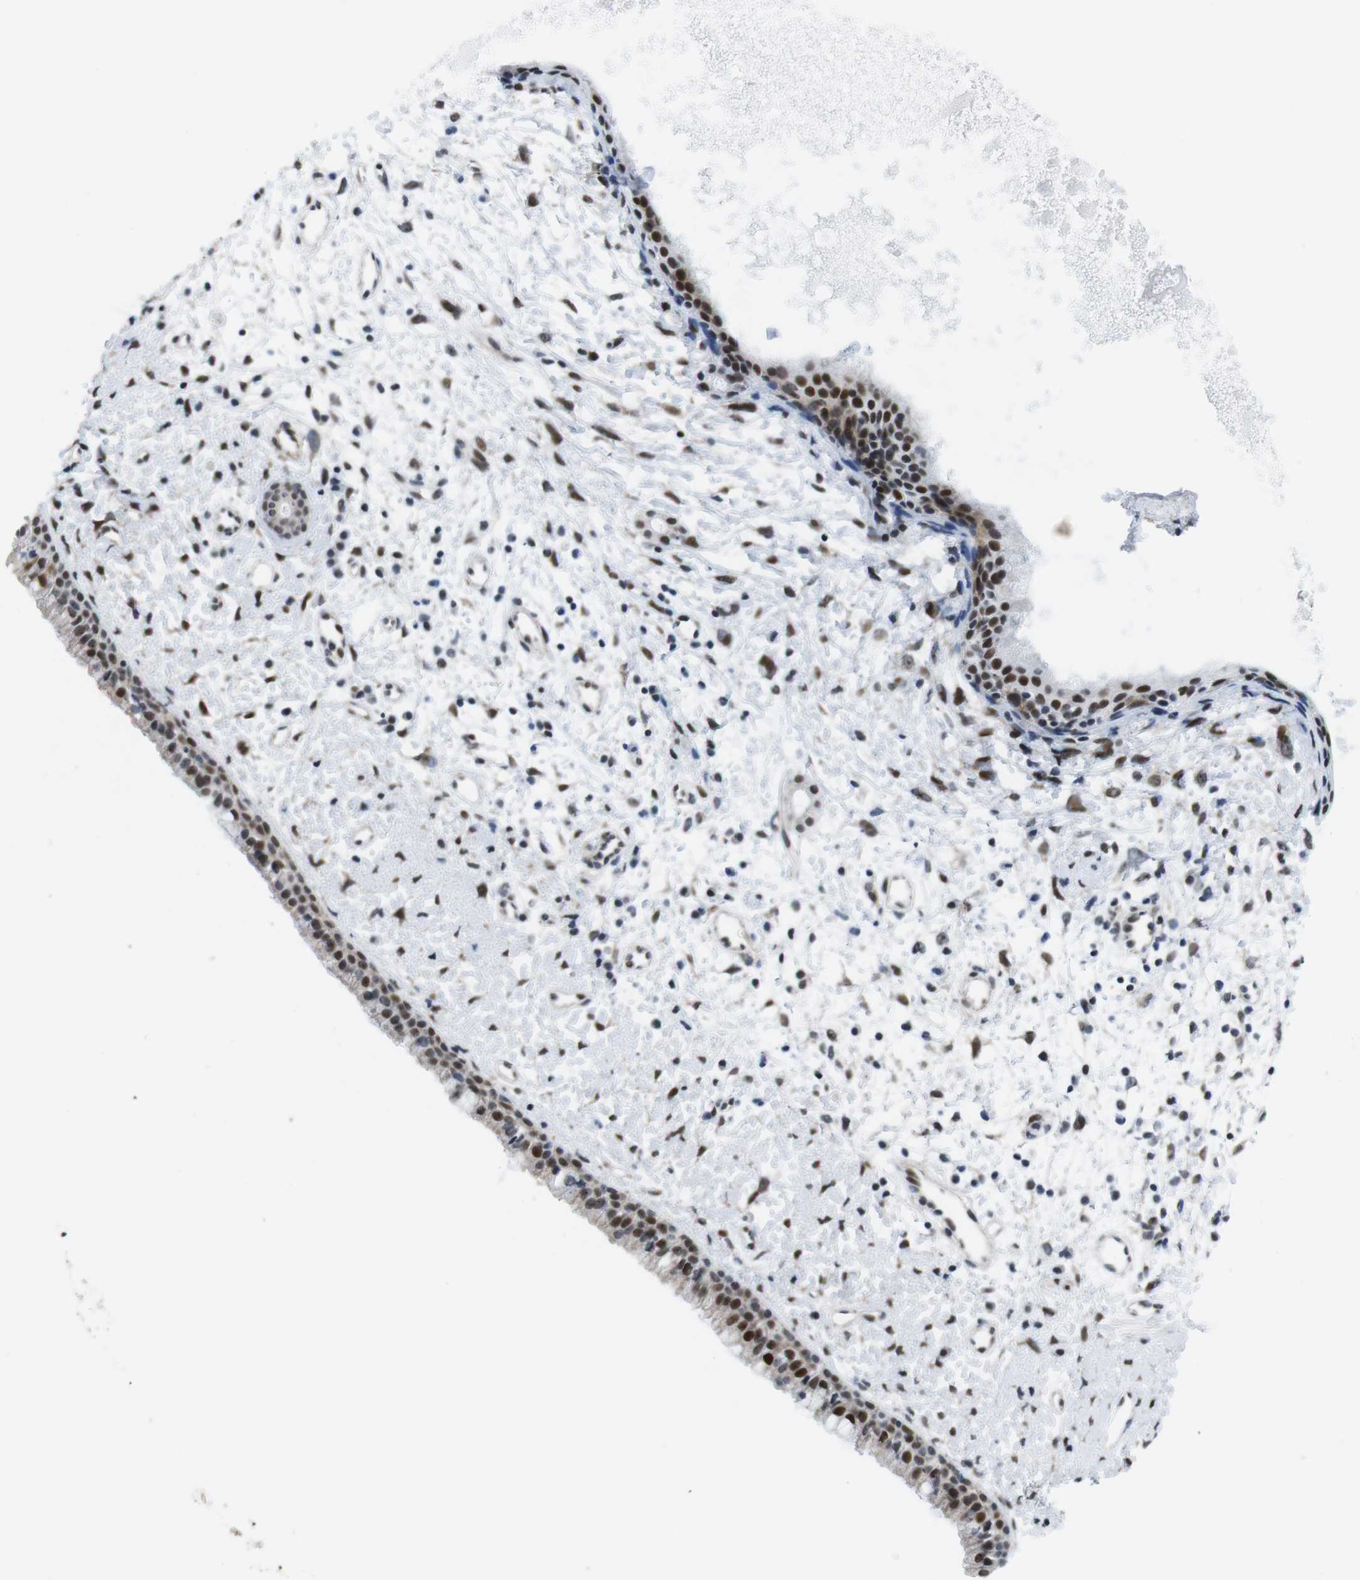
{"staining": {"intensity": "strong", "quantity": ">75%", "location": "nuclear"}, "tissue": "nasopharynx", "cell_type": "Respiratory epithelial cells", "image_type": "normal", "snomed": [{"axis": "morphology", "description": "Normal tissue, NOS"}, {"axis": "topography", "description": "Nasopharynx"}], "caption": "Immunohistochemical staining of normal human nasopharynx reveals high levels of strong nuclear expression in approximately >75% of respiratory epithelial cells.", "gene": "MLH1", "patient": {"sex": "male", "age": 22}}